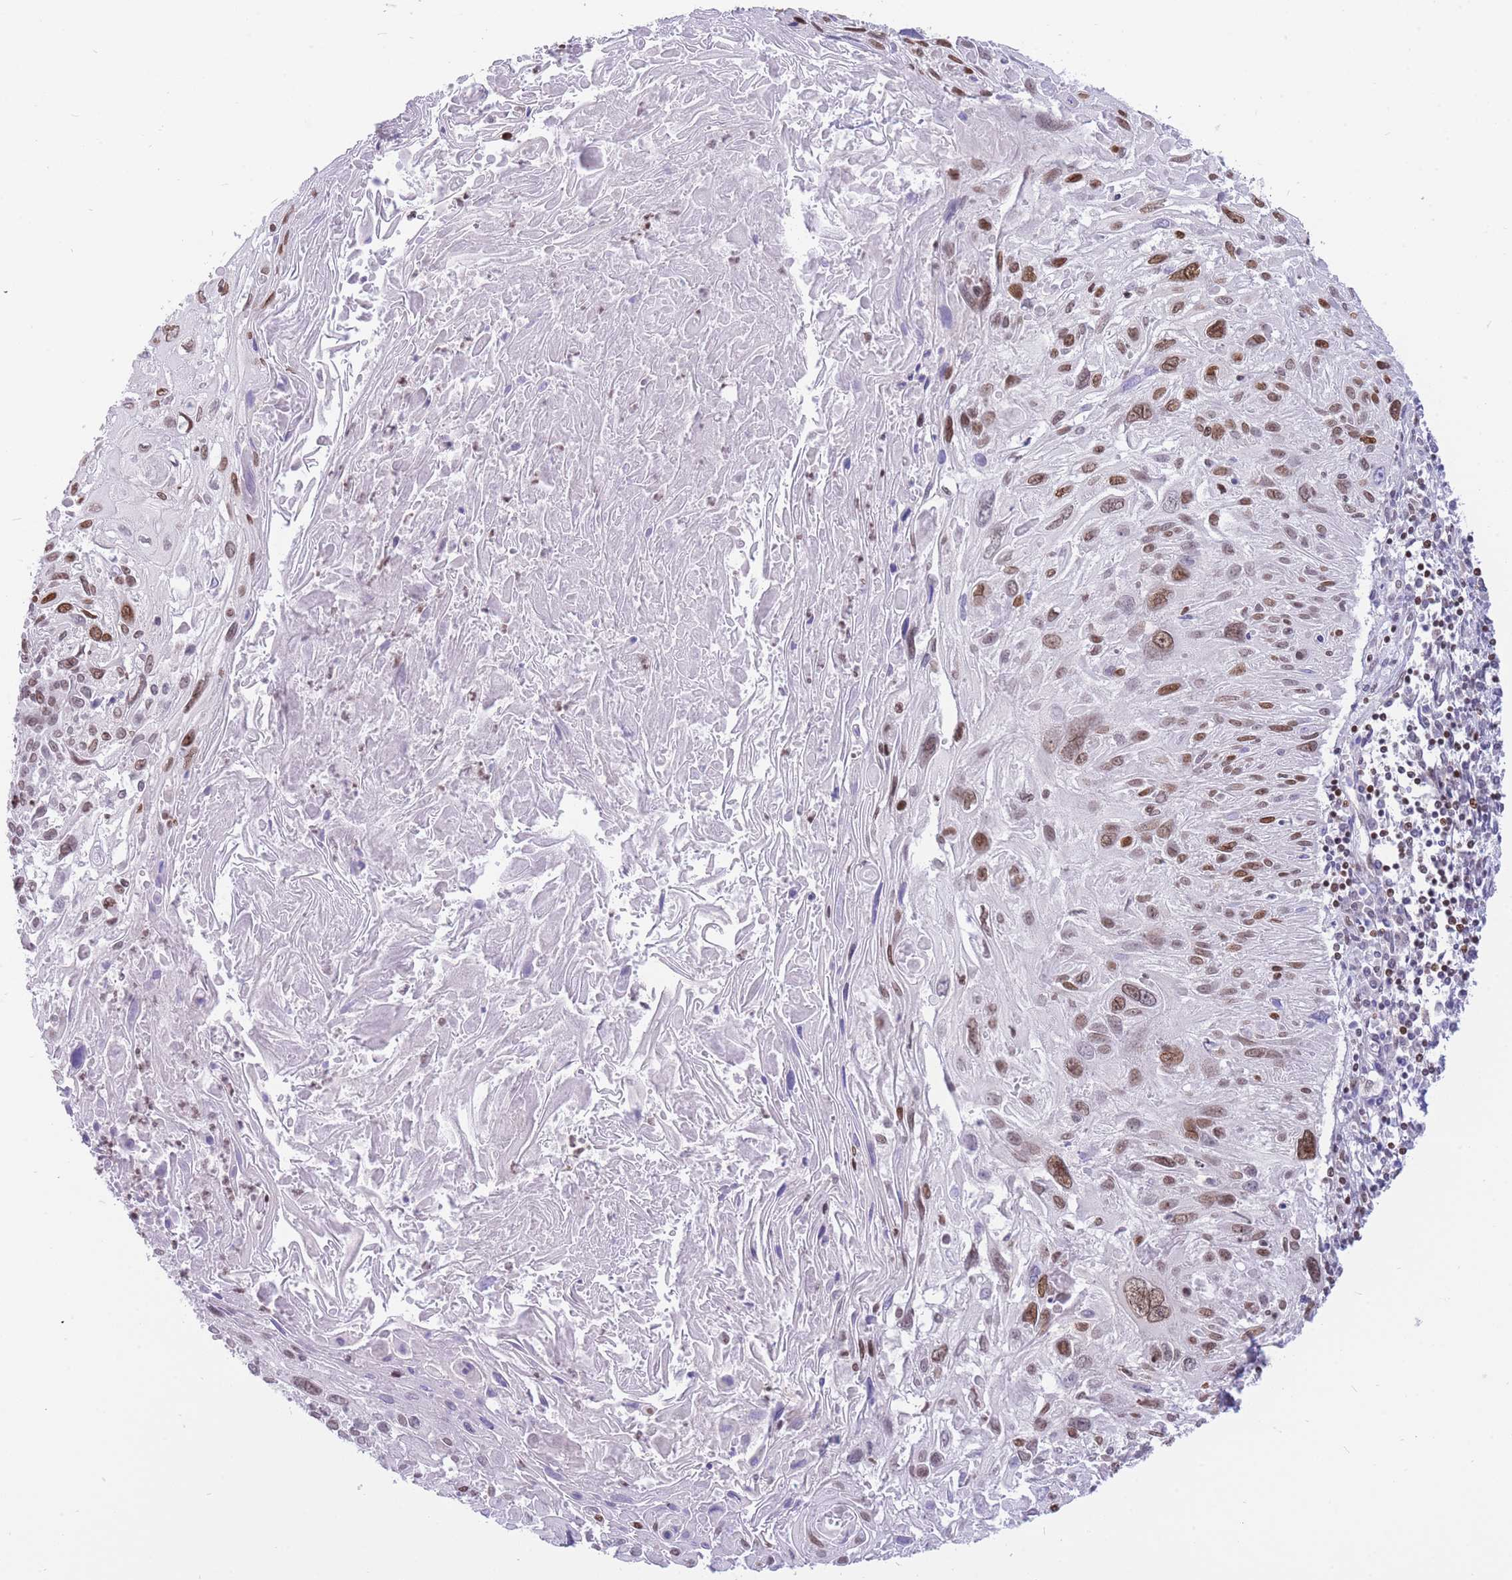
{"staining": {"intensity": "moderate", "quantity": ">75%", "location": "nuclear"}, "tissue": "cervical cancer", "cell_type": "Tumor cells", "image_type": "cancer", "snomed": [{"axis": "morphology", "description": "Squamous cell carcinoma, NOS"}, {"axis": "topography", "description": "Cervix"}], "caption": "Protein staining of cervical cancer tissue shows moderate nuclear staining in about >75% of tumor cells. Using DAB (brown) and hematoxylin (blue) stains, captured at high magnification using brightfield microscopy.", "gene": "HMGN1", "patient": {"sex": "female", "age": 51}}